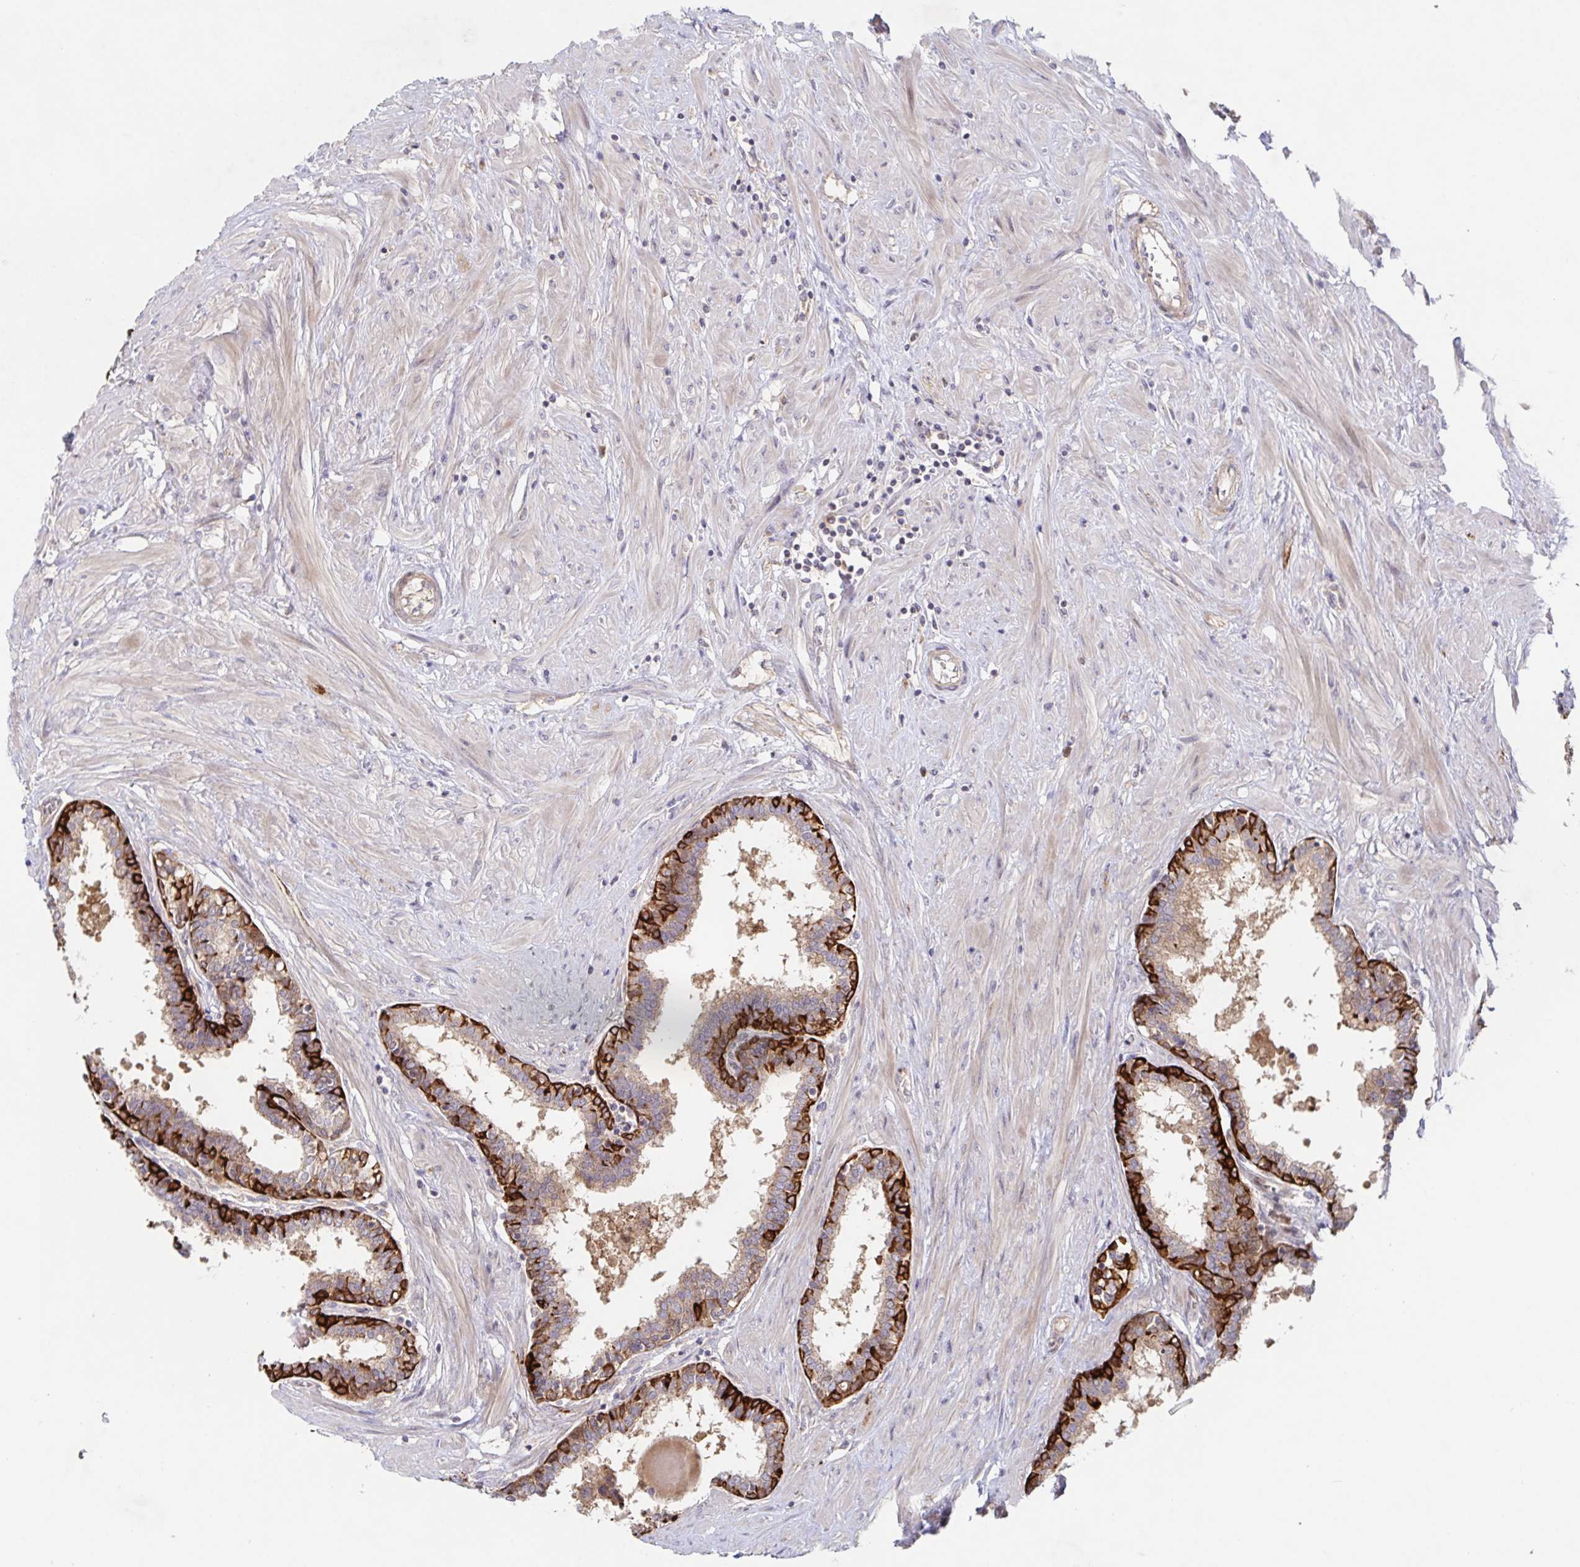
{"staining": {"intensity": "strong", "quantity": "<25%", "location": "cytoplasmic/membranous"}, "tissue": "prostate", "cell_type": "Glandular cells", "image_type": "normal", "snomed": [{"axis": "morphology", "description": "Normal tissue, NOS"}, {"axis": "topography", "description": "Prostate"}], "caption": "A micrograph of human prostate stained for a protein shows strong cytoplasmic/membranous brown staining in glandular cells. (brown staining indicates protein expression, while blue staining denotes nuclei).", "gene": "AACS", "patient": {"sex": "male", "age": 55}}